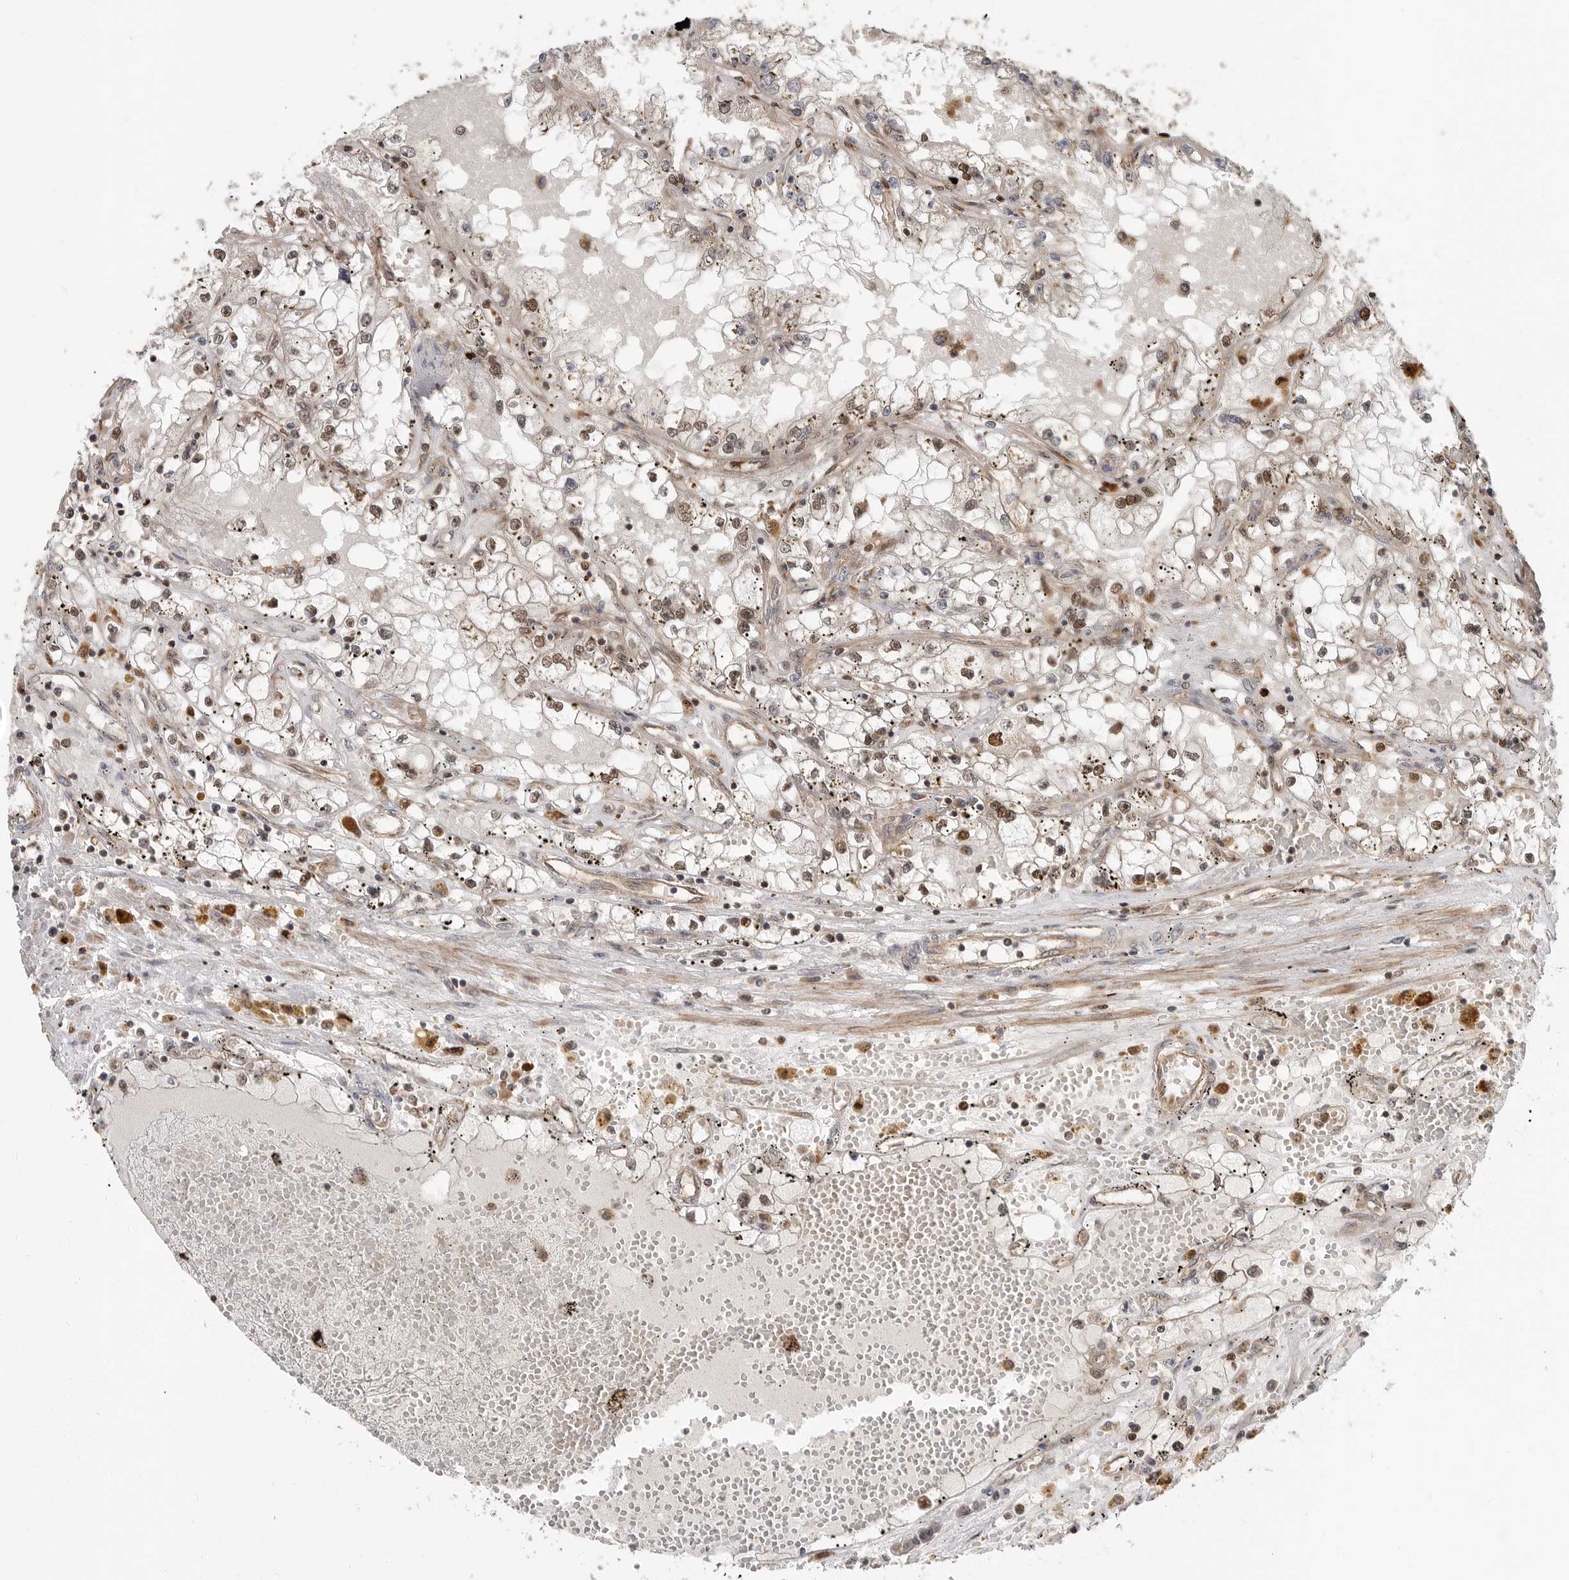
{"staining": {"intensity": "moderate", "quantity": ">75%", "location": "cytoplasmic/membranous,nuclear"}, "tissue": "renal cancer", "cell_type": "Tumor cells", "image_type": "cancer", "snomed": [{"axis": "morphology", "description": "Adenocarcinoma, NOS"}, {"axis": "topography", "description": "Kidney"}], "caption": "Immunohistochemical staining of renal cancer (adenocarcinoma) displays medium levels of moderate cytoplasmic/membranous and nuclear protein expression in approximately >75% of tumor cells.", "gene": "STRAP", "patient": {"sex": "male", "age": 56}}